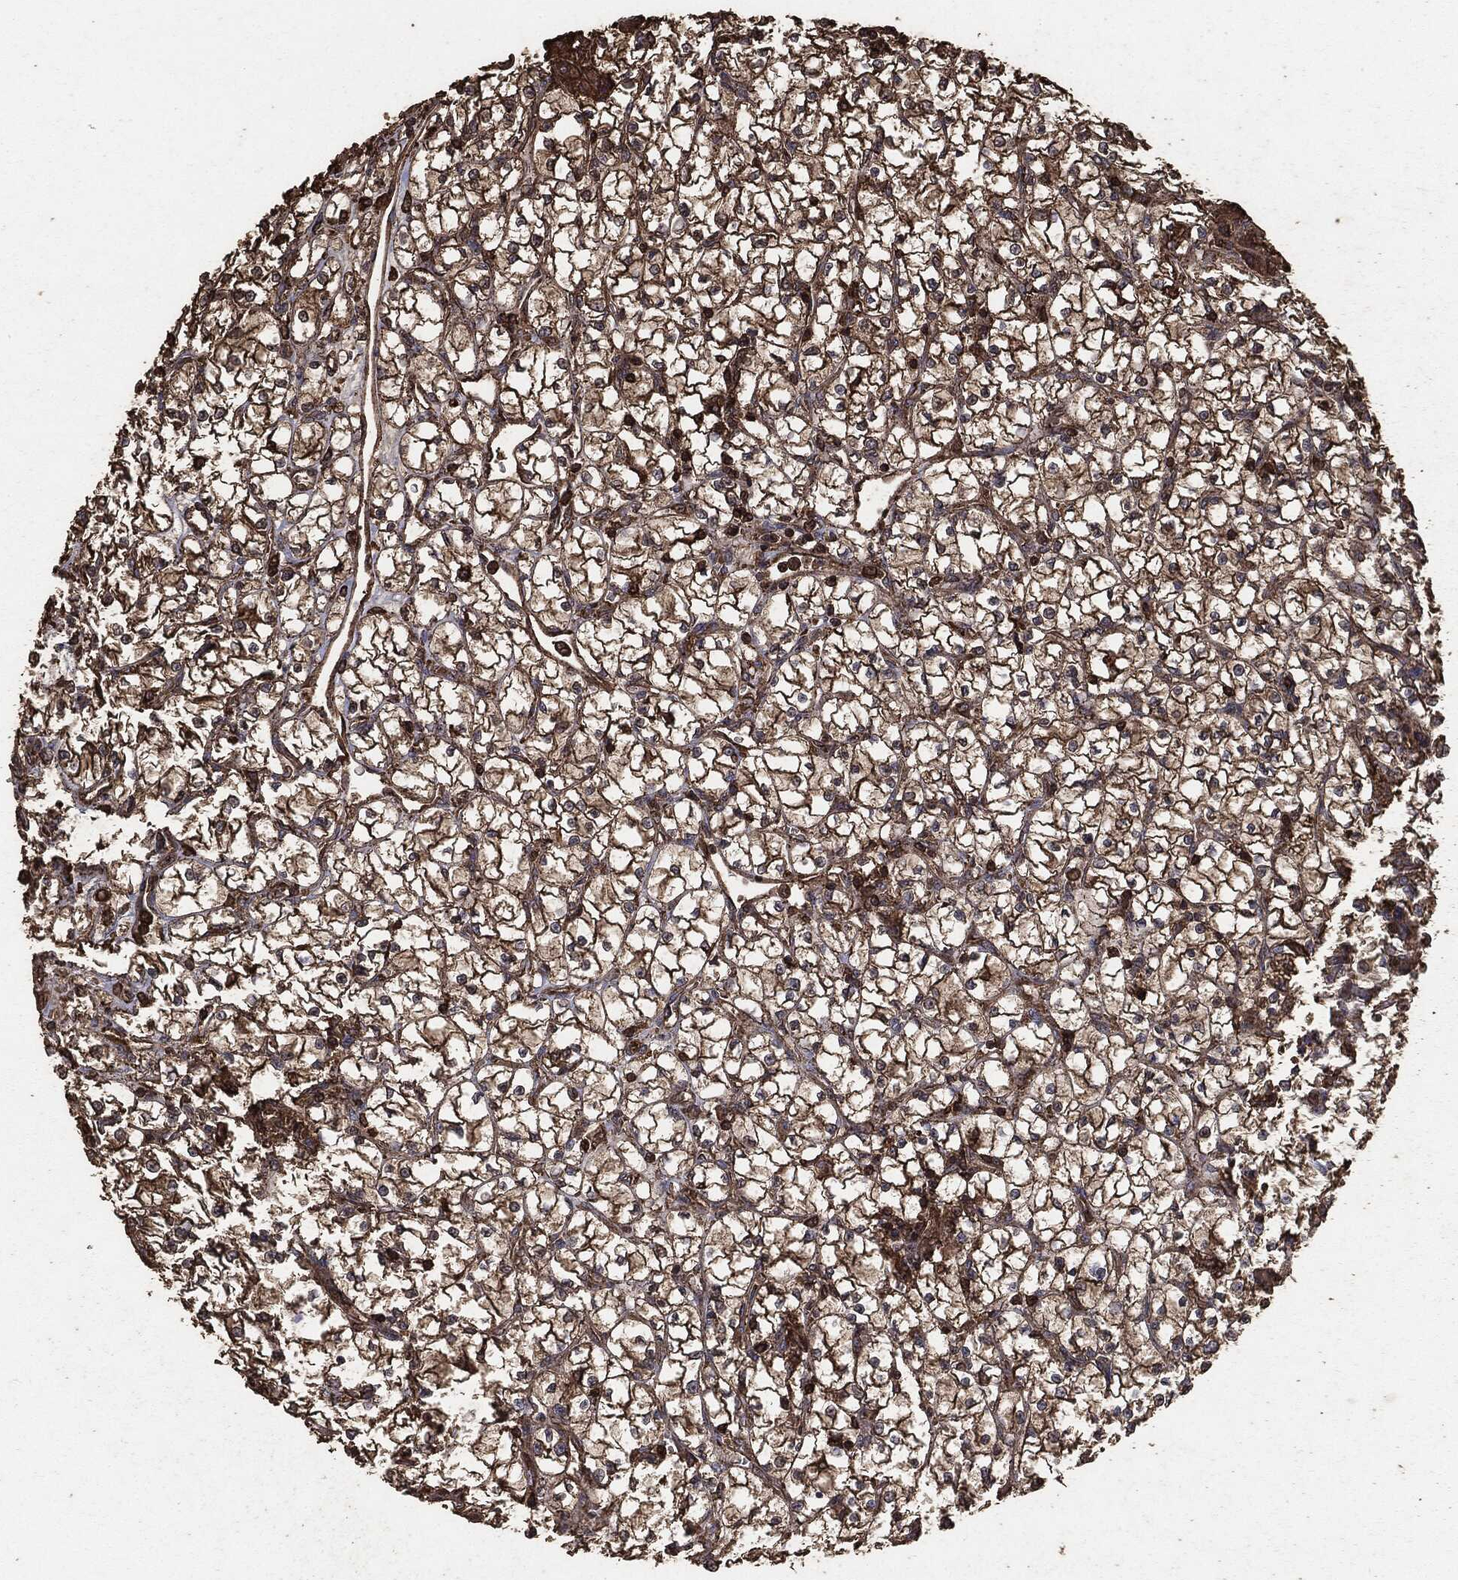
{"staining": {"intensity": "moderate", "quantity": ">75%", "location": "cytoplasmic/membranous"}, "tissue": "renal cancer", "cell_type": "Tumor cells", "image_type": "cancer", "snomed": [{"axis": "morphology", "description": "Adenocarcinoma, NOS"}, {"axis": "topography", "description": "Kidney"}], "caption": "Immunohistochemical staining of adenocarcinoma (renal) demonstrates medium levels of moderate cytoplasmic/membranous expression in about >75% of tumor cells.", "gene": "MTOR", "patient": {"sex": "female", "age": 64}}